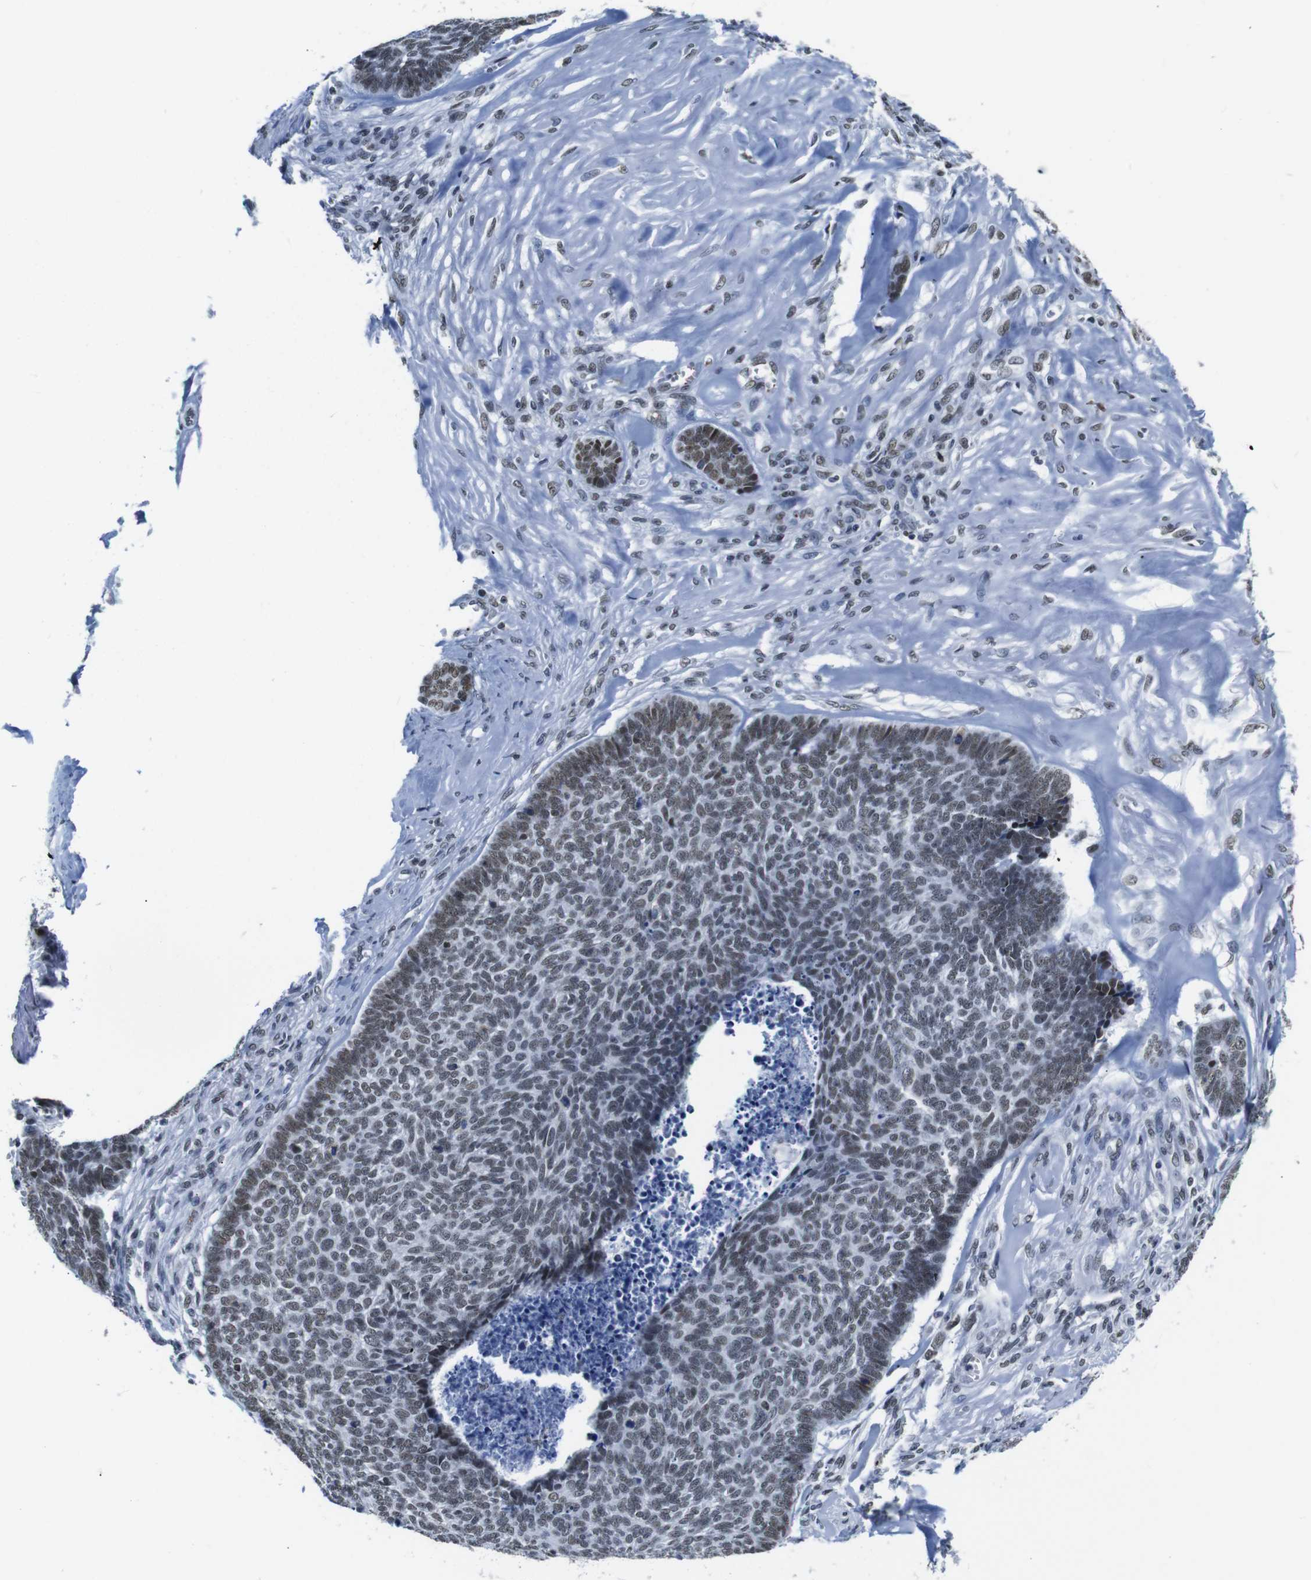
{"staining": {"intensity": "weak", "quantity": "25%-75%", "location": "nuclear"}, "tissue": "skin cancer", "cell_type": "Tumor cells", "image_type": "cancer", "snomed": [{"axis": "morphology", "description": "Basal cell carcinoma"}, {"axis": "topography", "description": "Skin"}], "caption": "Immunohistochemical staining of human skin cancer (basal cell carcinoma) reveals low levels of weak nuclear staining in approximately 25%-75% of tumor cells.", "gene": "ILDR2", "patient": {"sex": "male", "age": 84}}